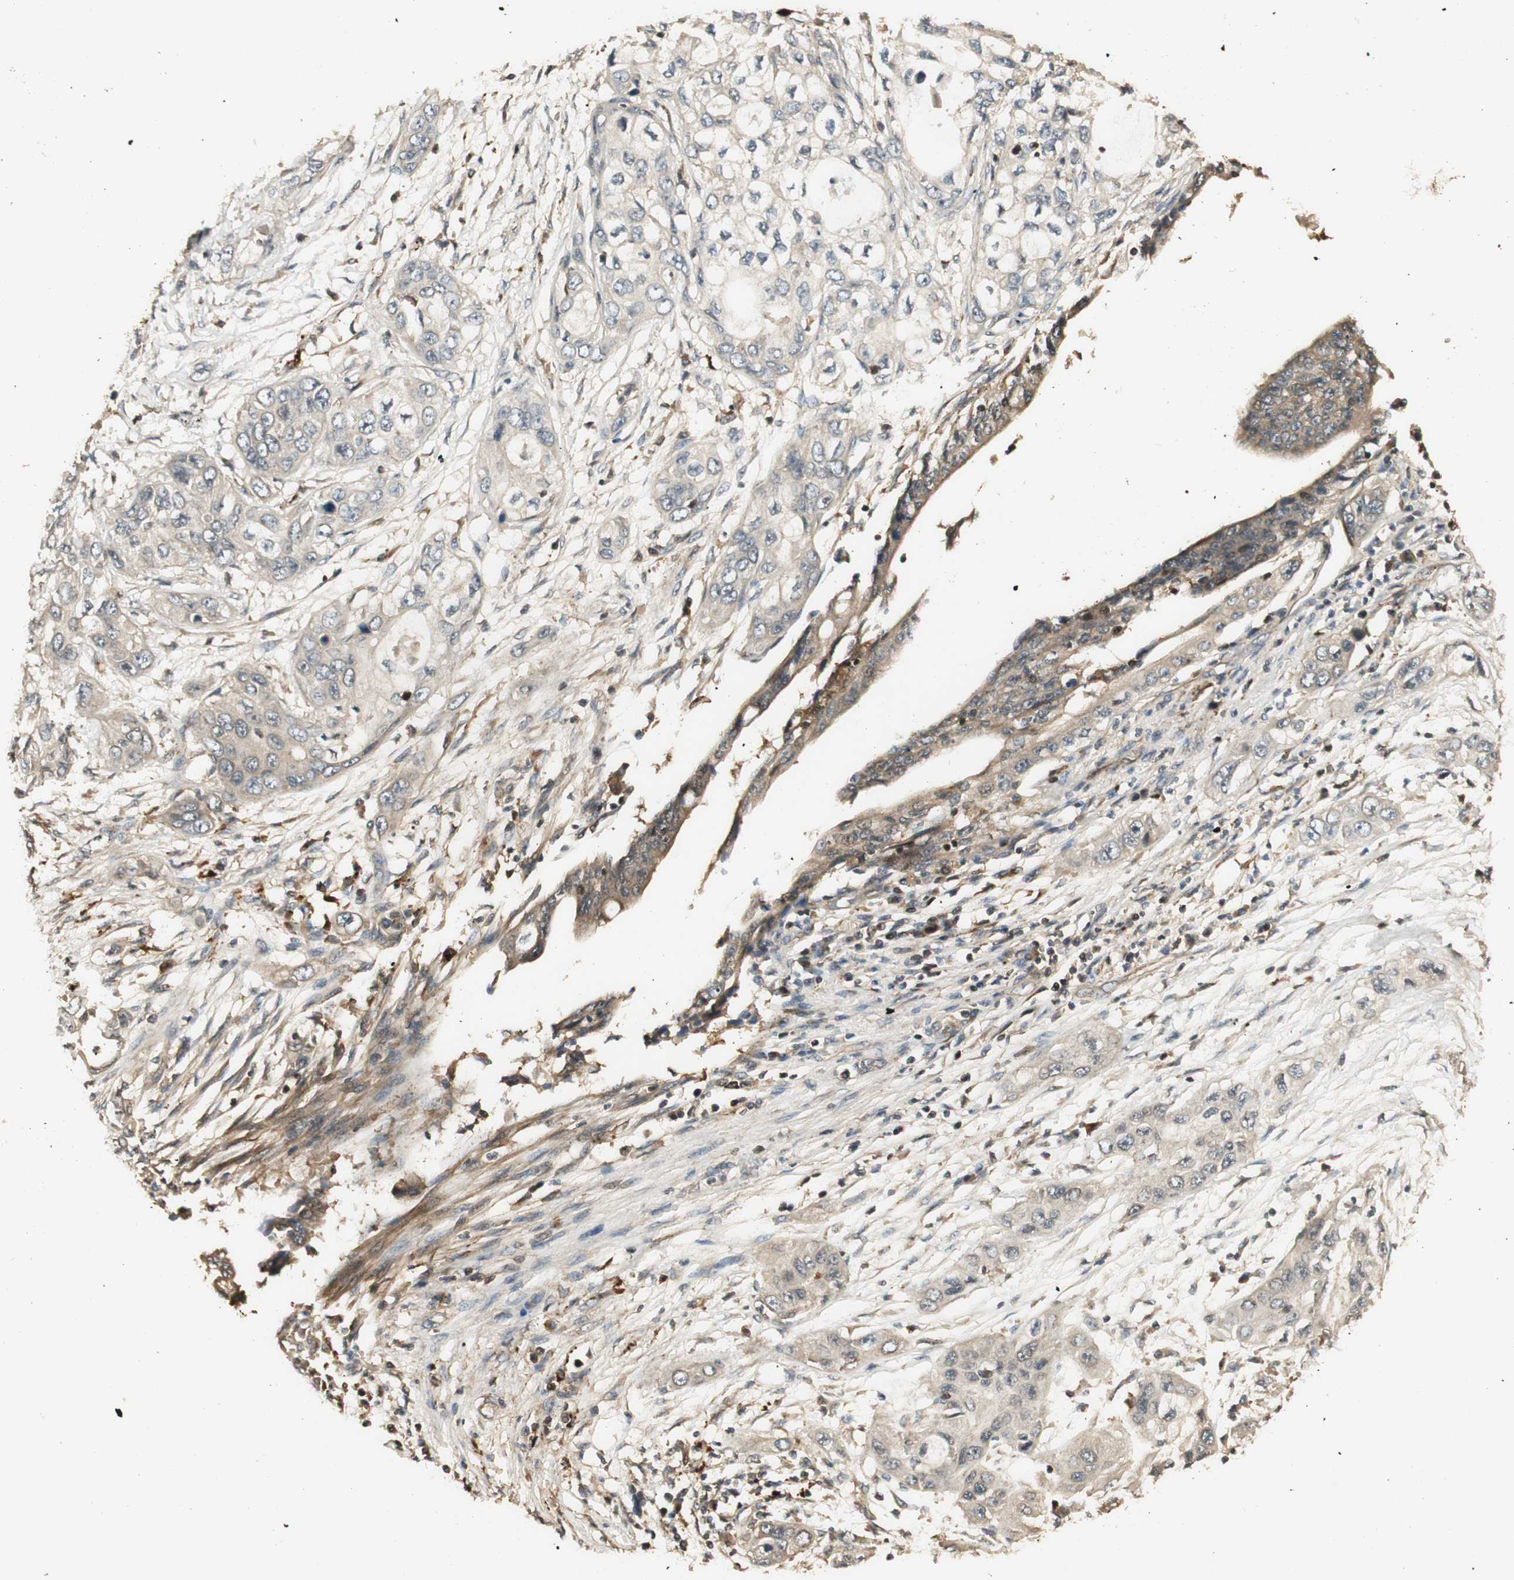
{"staining": {"intensity": "weak", "quantity": "25%-75%", "location": "cytoplasmic/membranous"}, "tissue": "pancreatic cancer", "cell_type": "Tumor cells", "image_type": "cancer", "snomed": [{"axis": "morphology", "description": "Adenocarcinoma, NOS"}, {"axis": "topography", "description": "Pancreas"}], "caption": "Protein staining shows weak cytoplasmic/membranous staining in approximately 25%-75% of tumor cells in adenocarcinoma (pancreatic).", "gene": "AGER", "patient": {"sex": "female", "age": 70}}